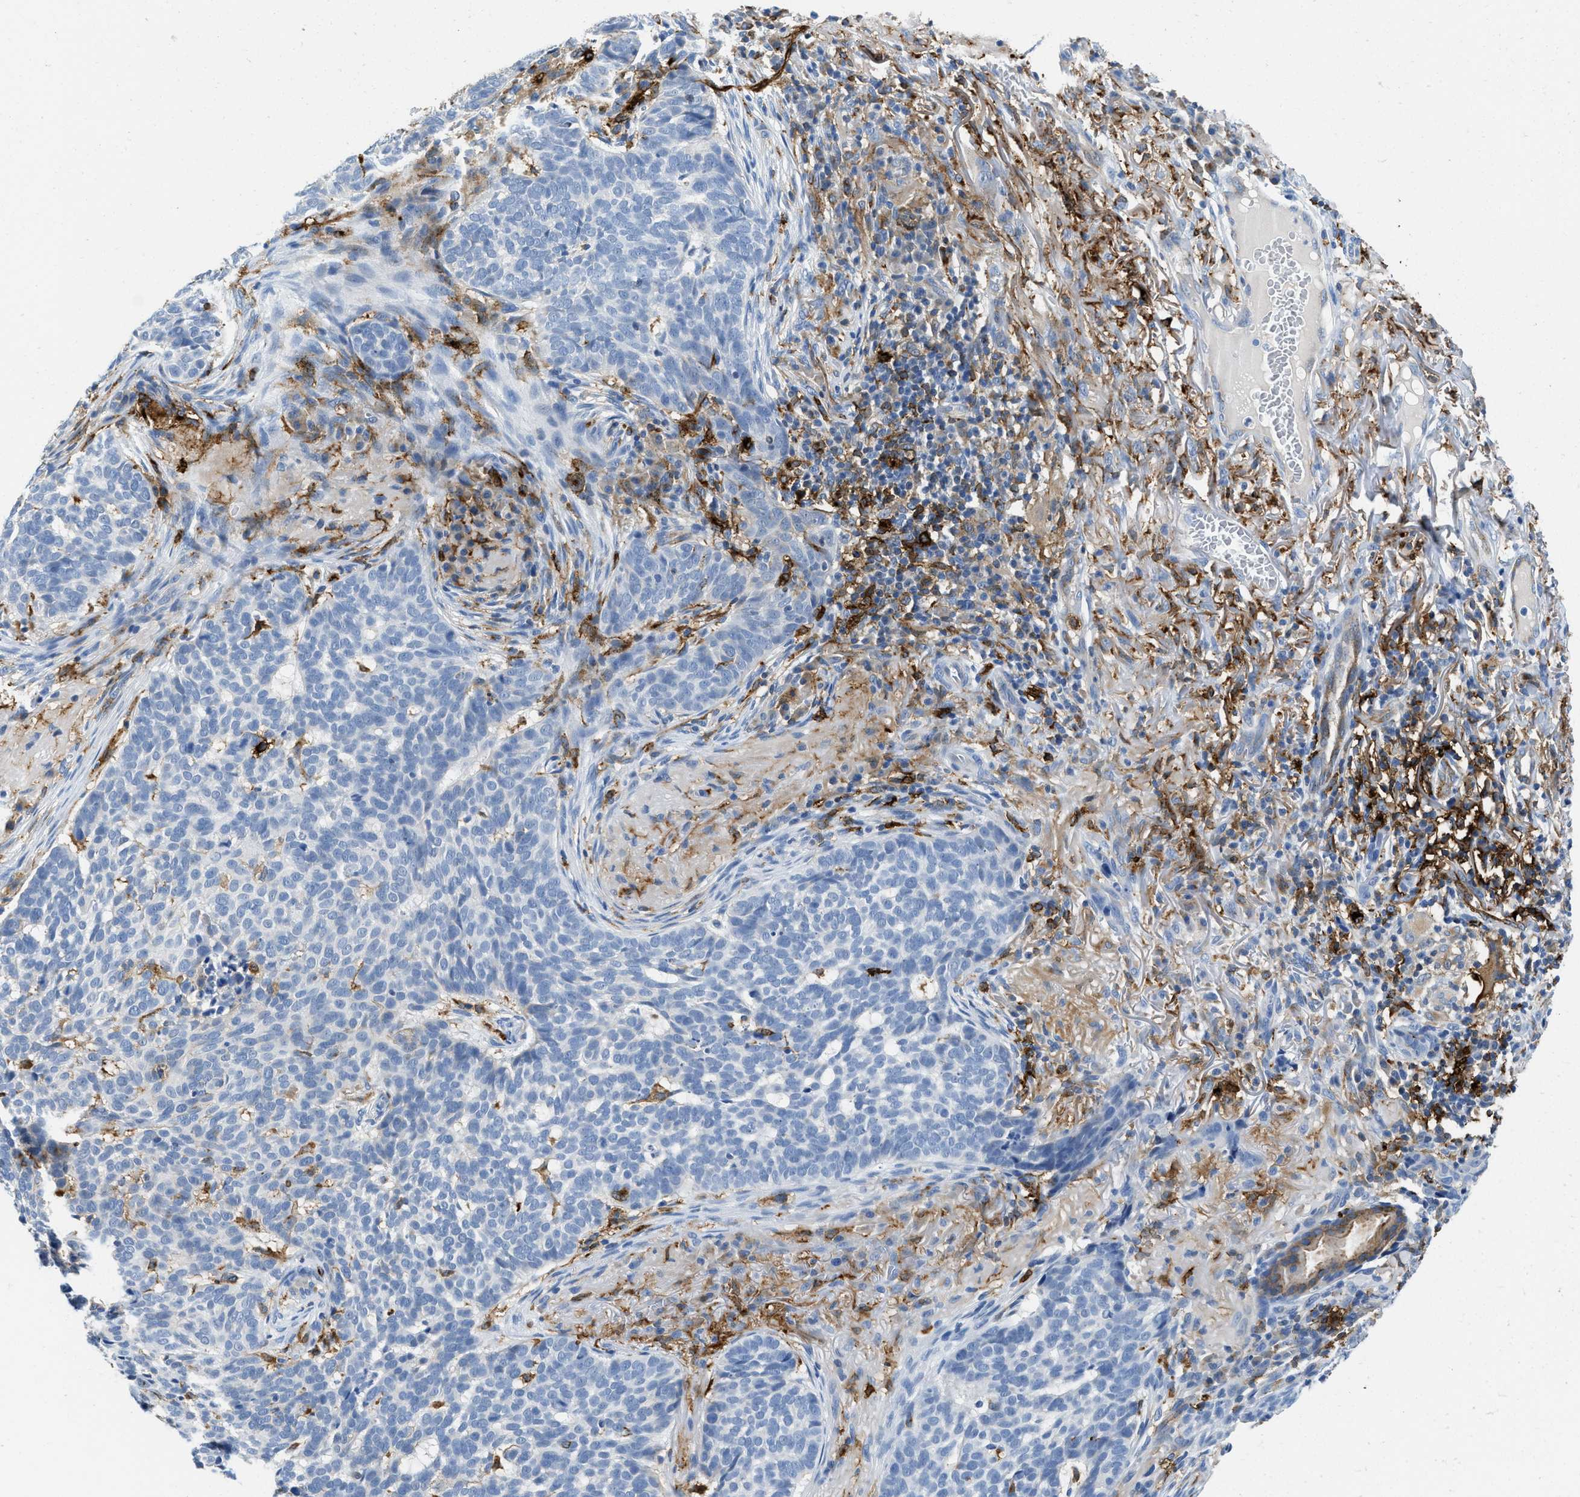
{"staining": {"intensity": "negative", "quantity": "none", "location": "none"}, "tissue": "skin cancer", "cell_type": "Tumor cells", "image_type": "cancer", "snomed": [{"axis": "morphology", "description": "Basal cell carcinoma"}, {"axis": "topography", "description": "Skin"}], "caption": "IHC photomicrograph of neoplastic tissue: human skin basal cell carcinoma stained with DAB (3,3'-diaminobenzidine) reveals no significant protein staining in tumor cells. Nuclei are stained in blue.", "gene": "CD226", "patient": {"sex": "male", "age": 85}}